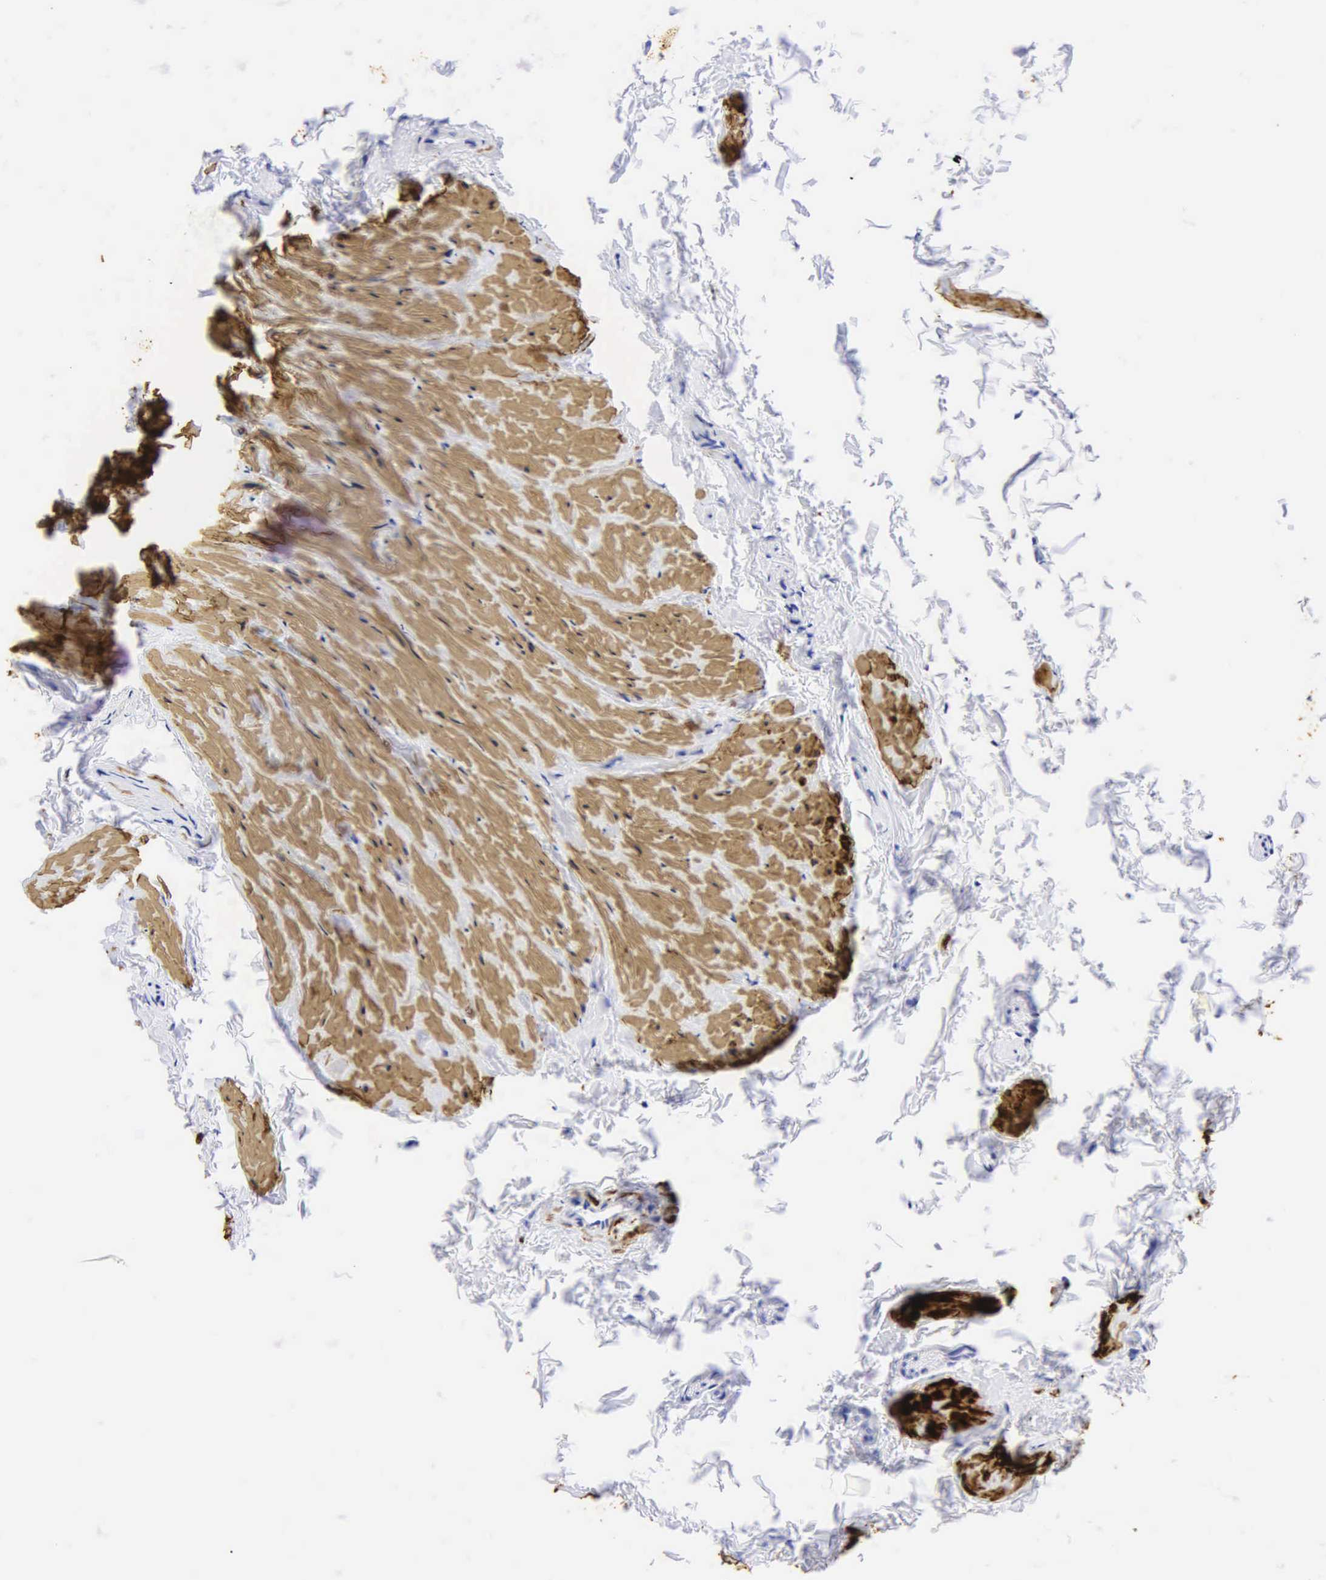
{"staining": {"intensity": "negative", "quantity": "none", "location": "none"}, "tissue": "epididymis", "cell_type": "Glandular cells", "image_type": "normal", "snomed": [{"axis": "morphology", "description": "Normal tissue, NOS"}, {"axis": "topography", "description": "Epididymis"}], "caption": "Immunohistochemistry histopathology image of unremarkable human epididymis stained for a protein (brown), which demonstrates no staining in glandular cells. Nuclei are stained in blue.", "gene": "DES", "patient": {"sex": "male", "age": 47}}